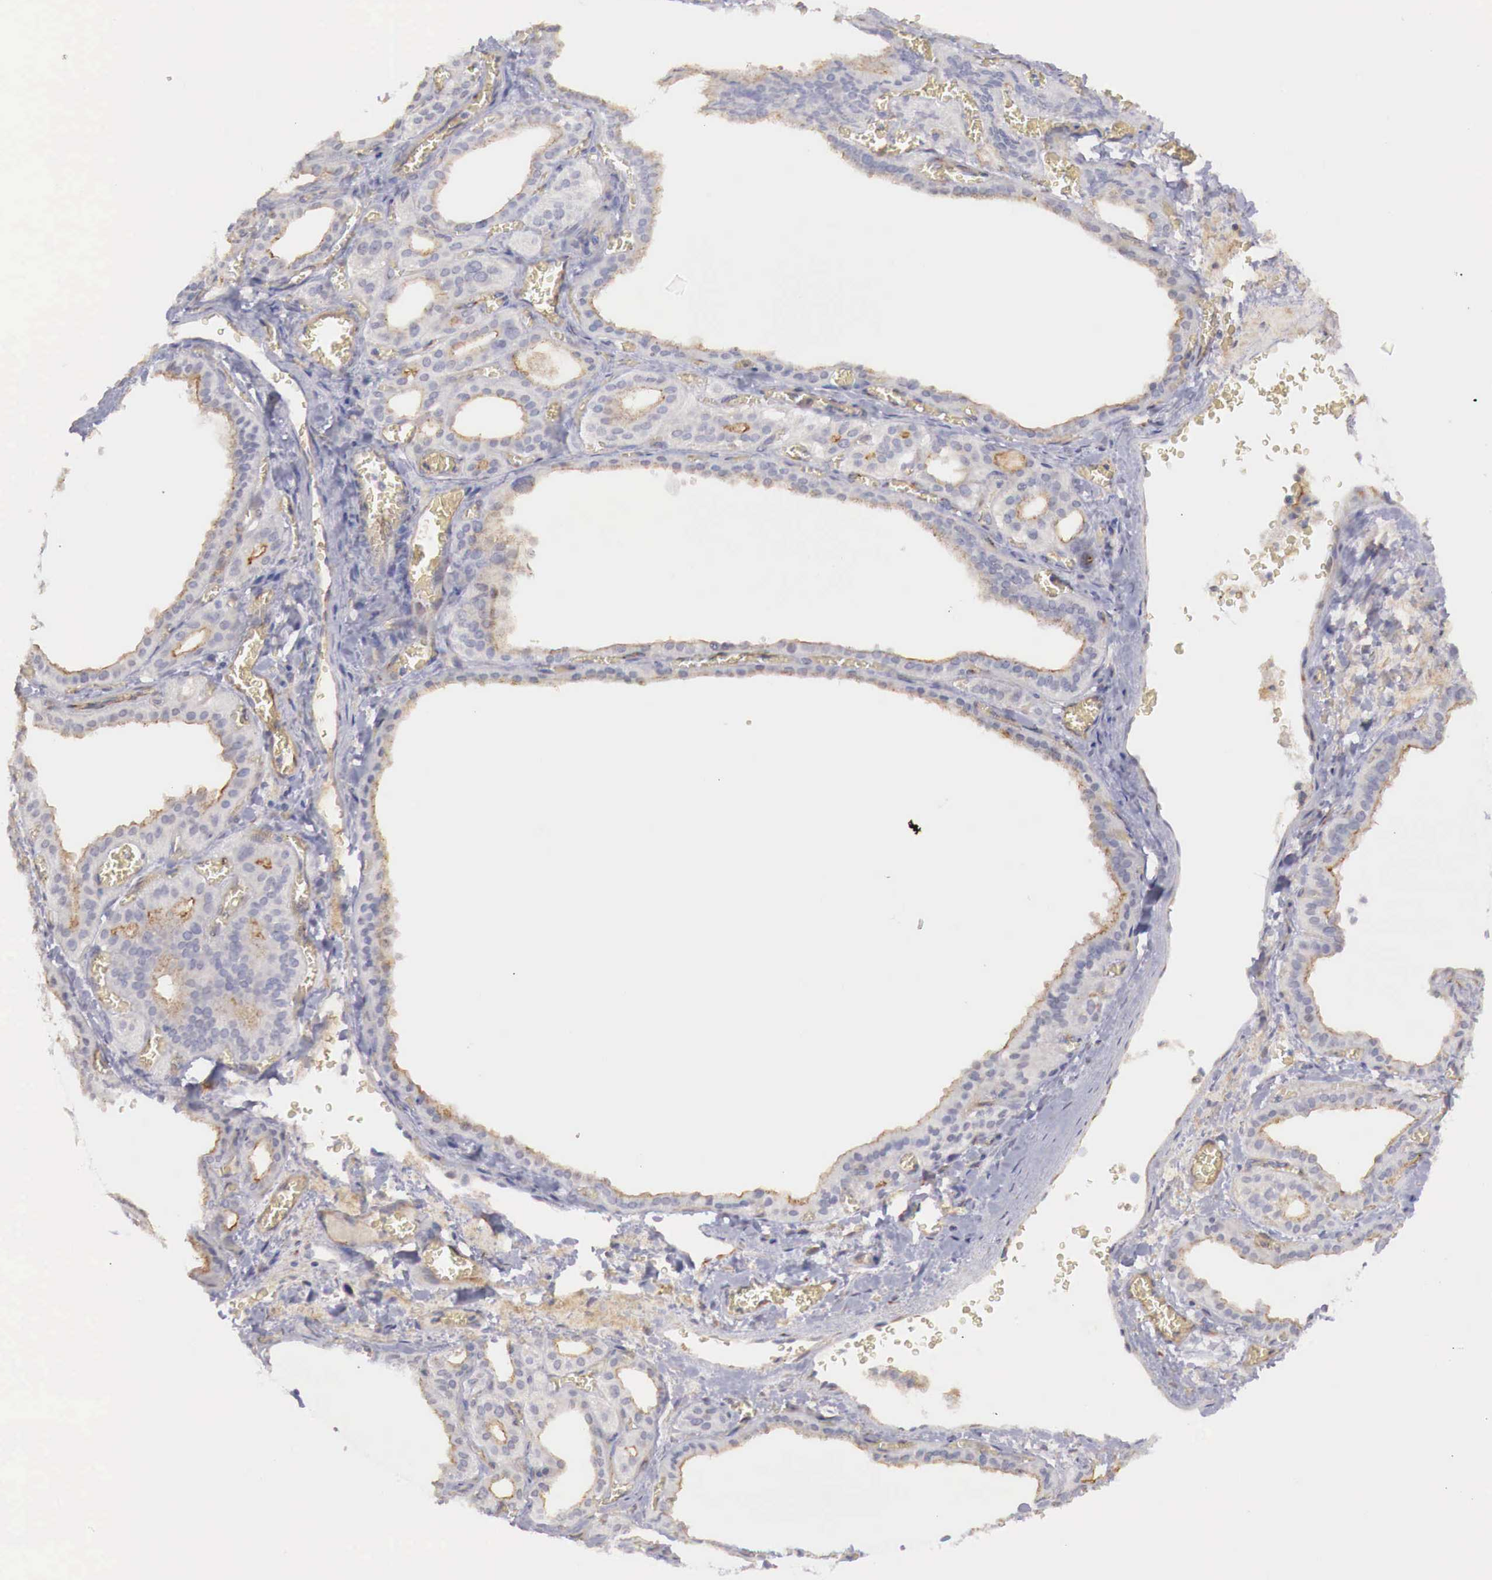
{"staining": {"intensity": "weak", "quantity": "25%-75%", "location": "cytoplasmic/membranous"}, "tissue": "thyroid gland", "cell_type": "Glandular cells", "image_type": "normal", "snomed": [{"axis": "morphology", "description": "Normal tissue, NOS"}, {"axis": "topography", "description": "Thyroid gland"}], "caption": "Thyroid gland stained for a protein shows weak cytoplasmic/membranous positivity in glandular cells. (Stains: DAB (3,3'-diaminobenzidine) in brown, nuclei in blue, Microscopy: brightfield microscopy at high magnification).", "gene": "KLHDC7B", "patient": {"sex": "female", "age": 55}}